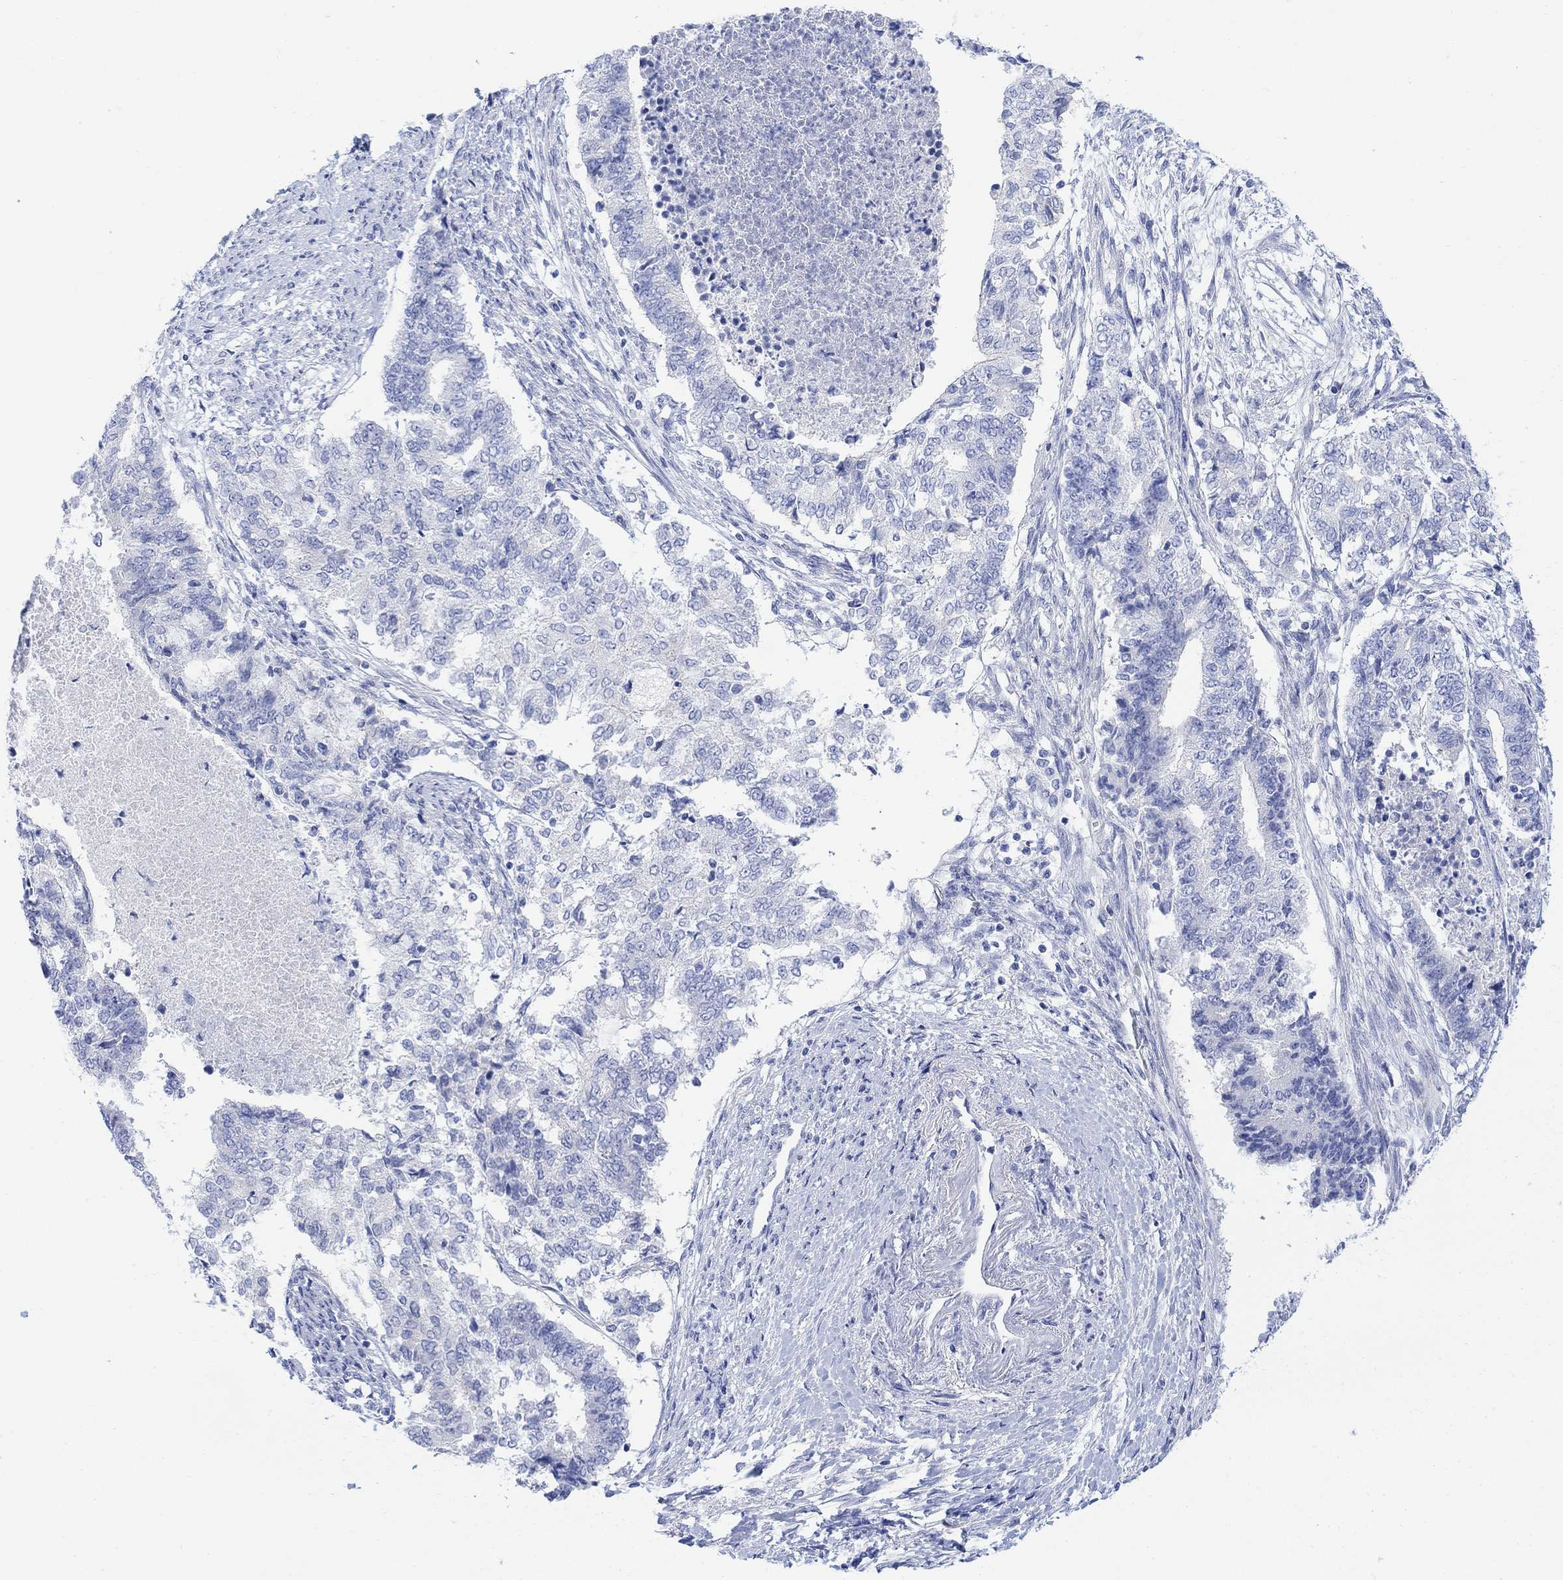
{"staining": {"intensity": "negative", "quantity": "none", "location": "none"}, "tissue": "endometrial cancer", "cell_type": "Tumor cells", "image_type": "cancer", "snomed": [{"axis": "morphology", "description": "Adenocarcinoma, NOS"}, {"axis": "topography", "description": "Endometrium"}], "caption": "DAB immunohistochemical staining of endometrial cancer demonstrates no significant expression in tumor cells.", "gene": "TLDC2", "patient": {"sex": "female", "age": 65}}